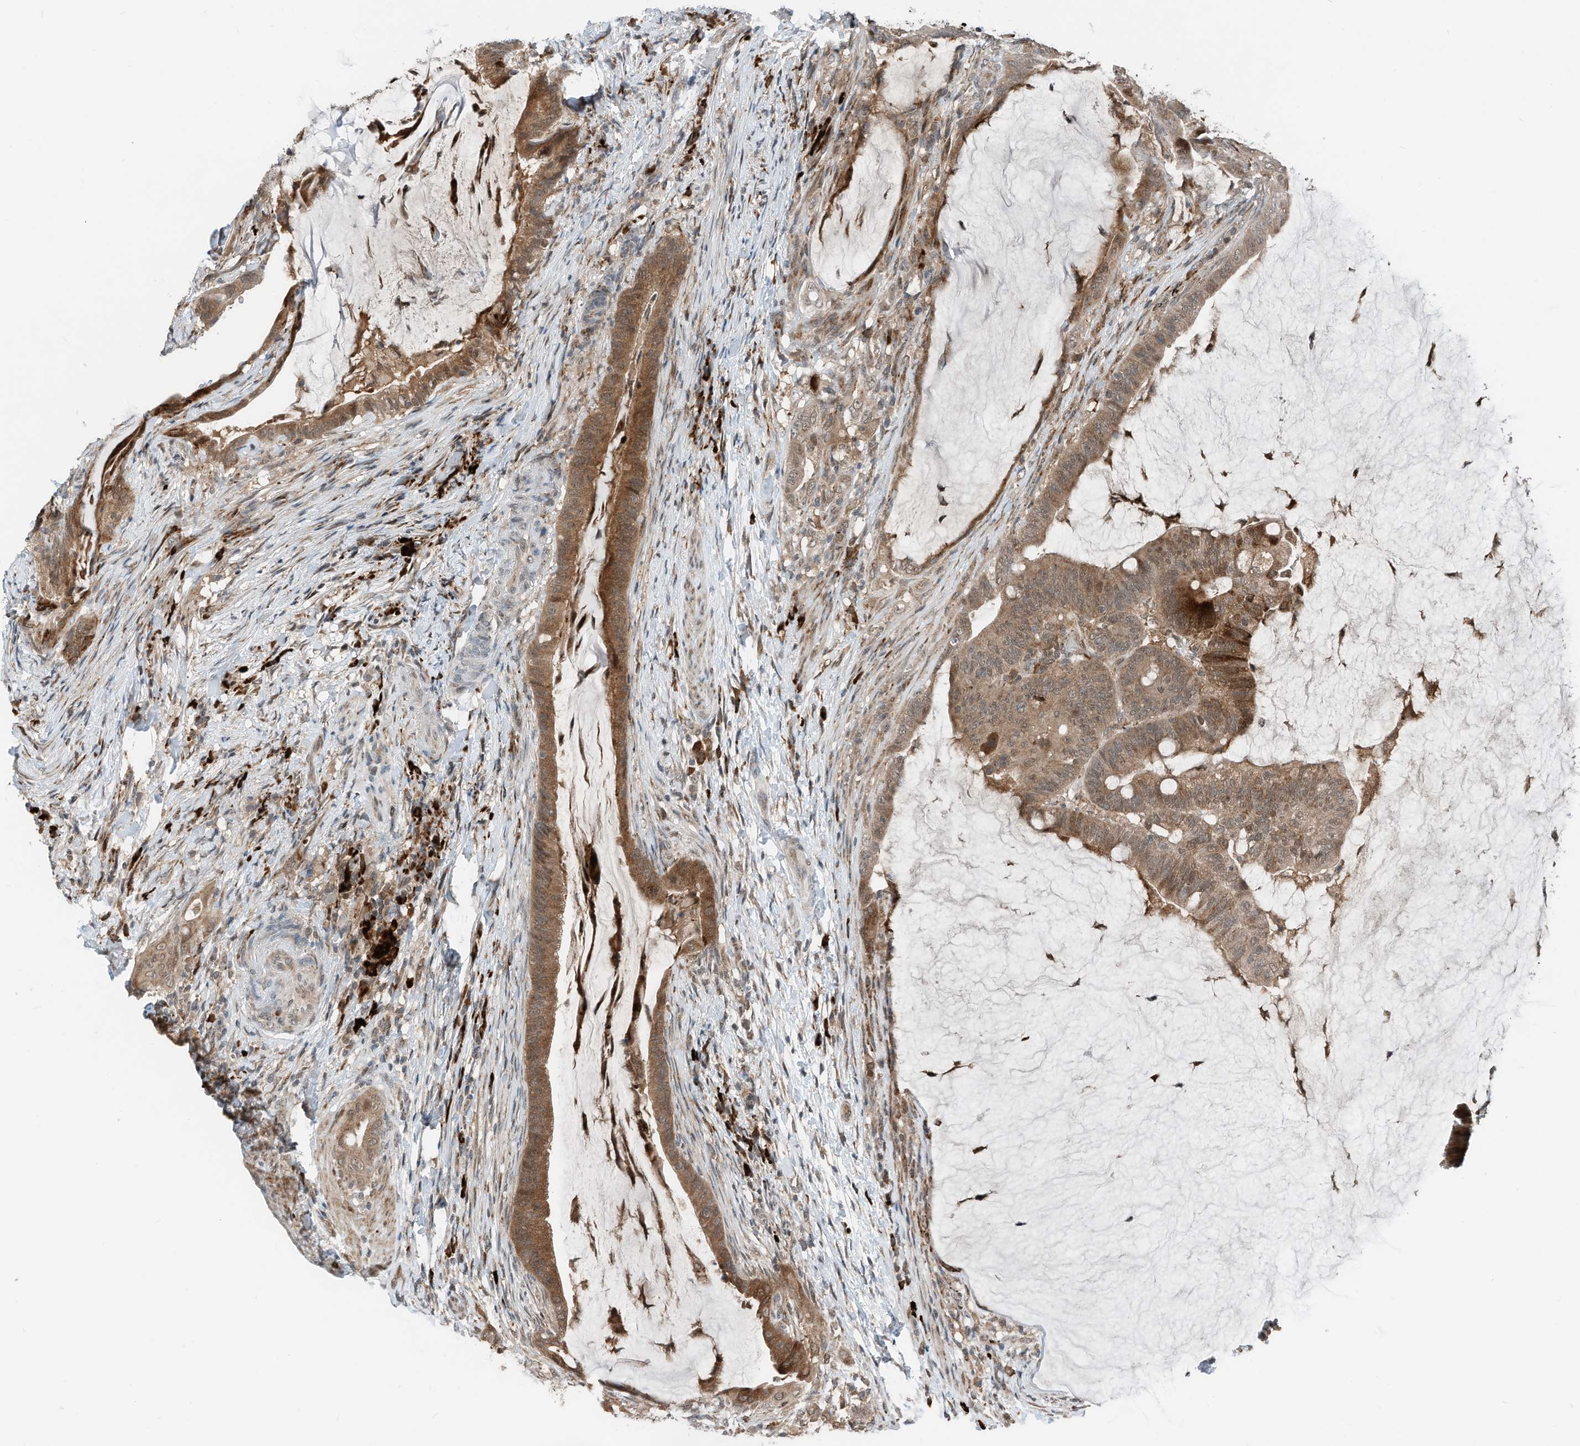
{"staining": {"intensity": "strong", "quantity": ">75%", "location": "cytoplasmic/membranous,nuclear"}, "tissue": "colorectal cancer", "cell_type": "Tumor cells", "image_type": "cancer", "snomed": [{"axis": "morphology", "description": "Adenocarcinoma, NOS"}, {"axis": "topography", "description": "Colon"}], "caption": "Protein expression analysis of human colorectal adenocarcinoma reveals strong cytoplasmic/membranous and nuclear staining in about >75% of tumor cells.", "gene": "RMND1", "patient": {"sex": "female", "age": 66}}